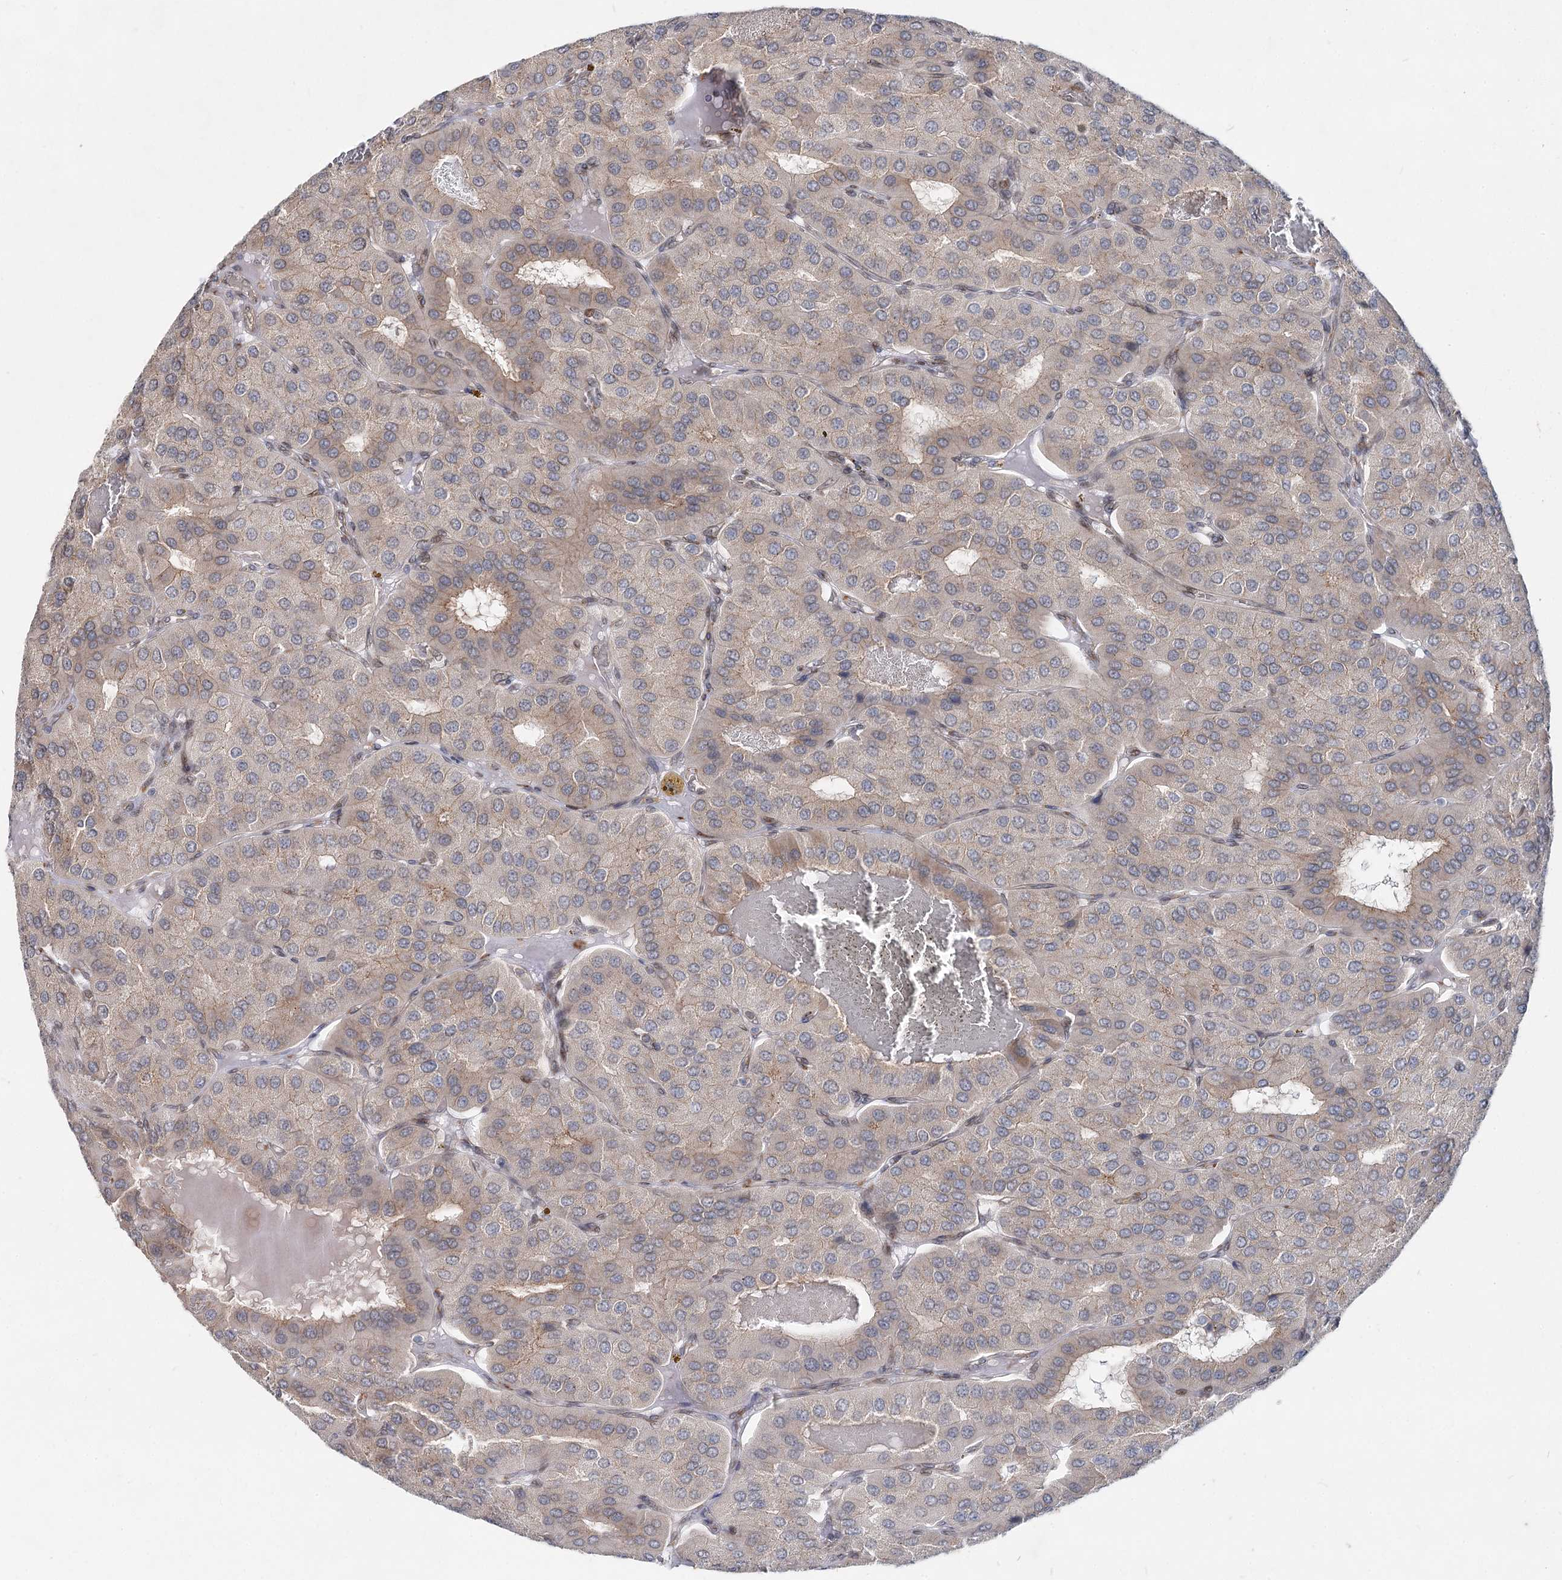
{"staining": {"intensity": "weak", "quantity": "25%-75%", "location": "cytoplasmic/membranous"}, "tissue": "parathyroid gland", "cell_type": "Glandular cells", "image_type": "normal", "snomed": [{"axis": "morphology", "description": "Normal tissue, NOS"}, {"axis": "morphology", "description": "Adenoma, NOS"}, {"axis": "topography", "description": "Parathyroid gland"}], "caption": "This micrograph shows immunohistochemistry (IHC) staining of unremarkable parathyroid gland, with low weak cytoplasmic/membranous staining in approximately 25%-75% of glandular cells.", "gene": "SPART", "patient": {"sex": "female", "age": 86}}